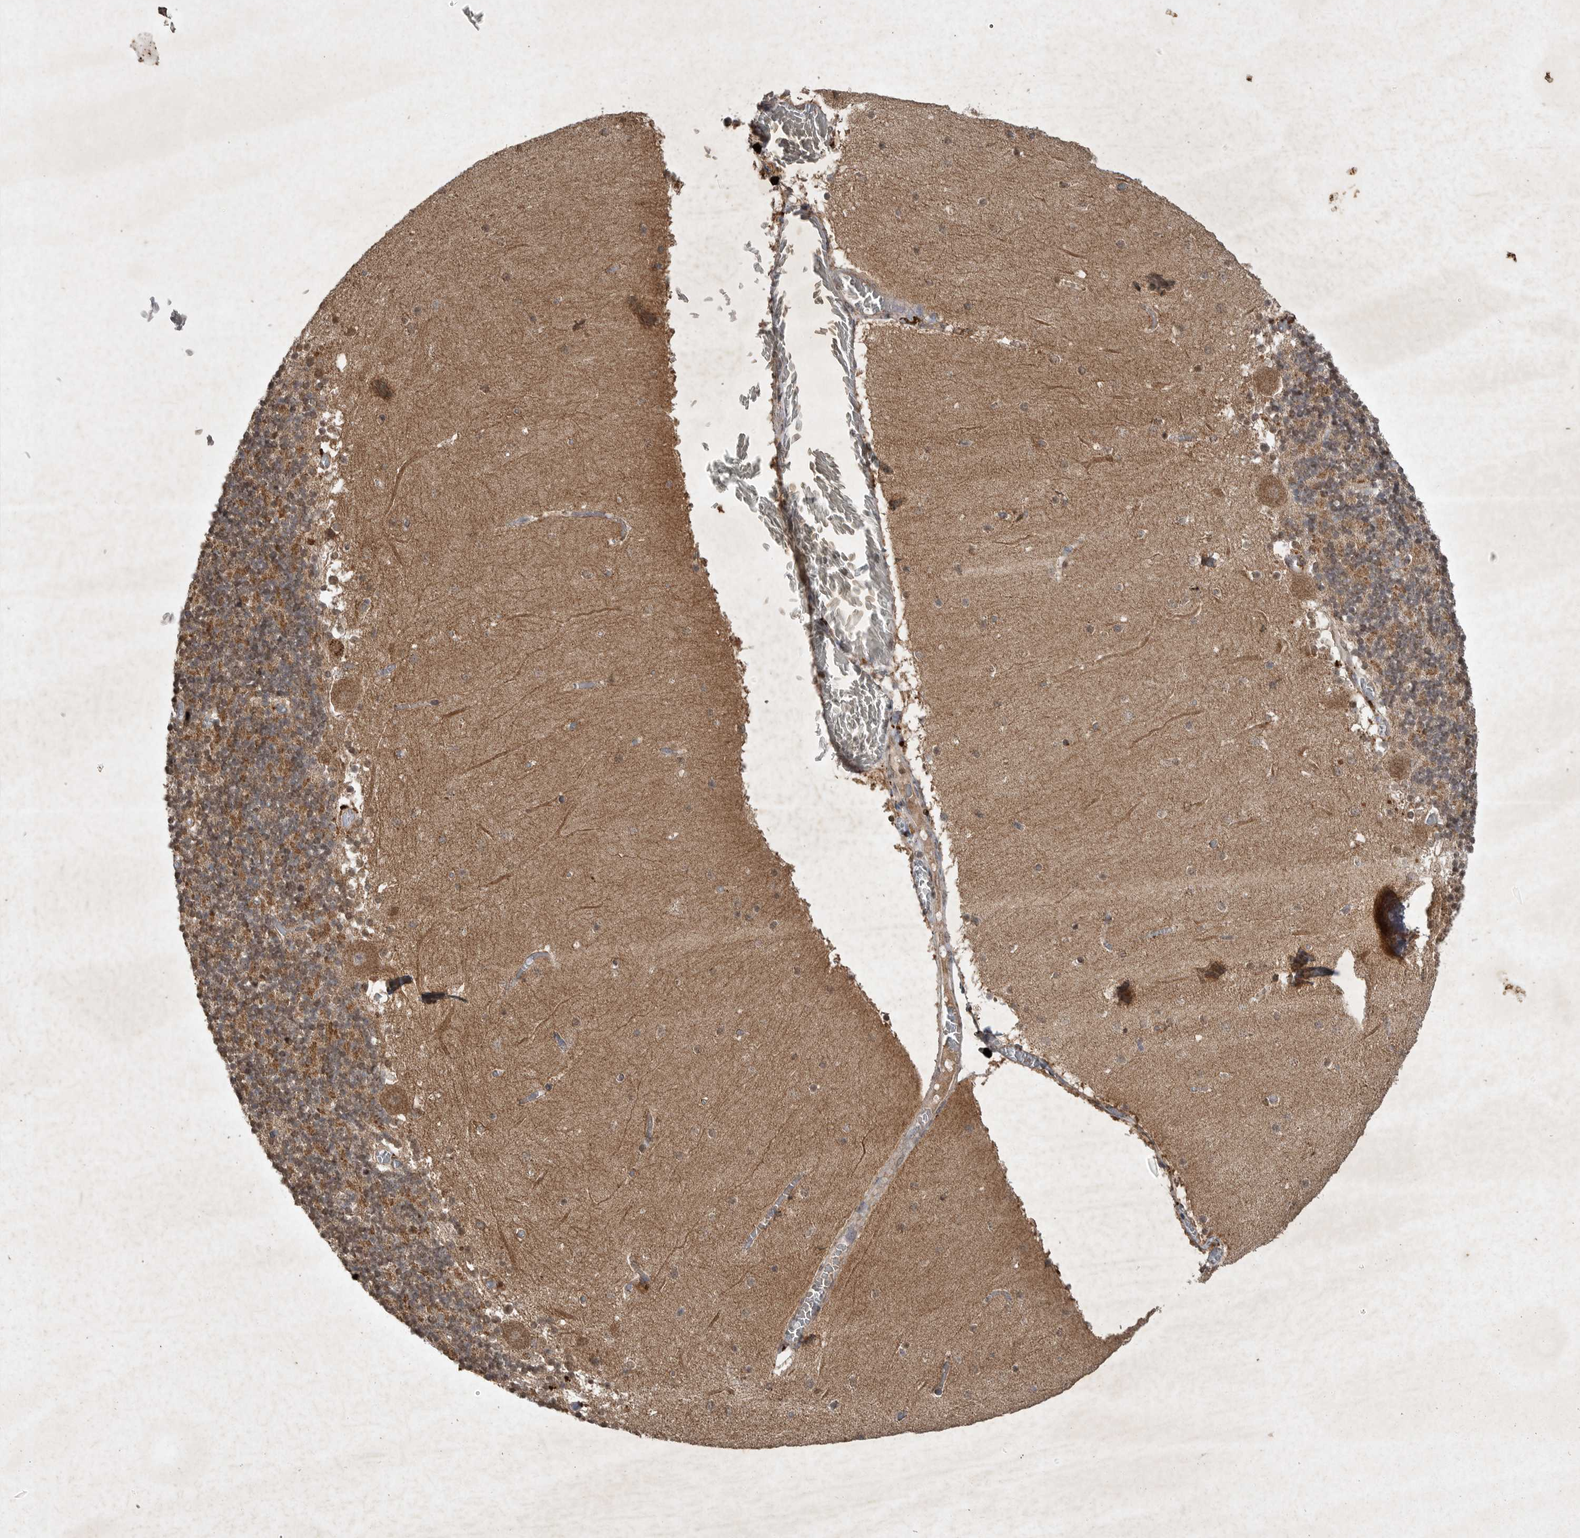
{"staining": {"intensity": "moderate", "quantity": ">75%", "location": "cytoplasmic/membranous"}, "tissue": "cerebellum", "cell_type": "Cells in granular layer", "image_type": "normal", "snomed": [{"axis": "morphology", "description": "Normal tissue, NOS"}, {"axis": "topography", "description": "Cerebellum"}], "caption": "The micrograph demonstrates staining of normal cerebellum, revealing moderate cytoplasmic/membranous protein expression (brown color) within cells in granular layer. The protein of interest is stained brown, and the nuclei are stained in blue (DAB IHC with brightfield microscopy, high magnification).", "gene": "DDR1", "patient": {"sex": "female", "age": 28}}